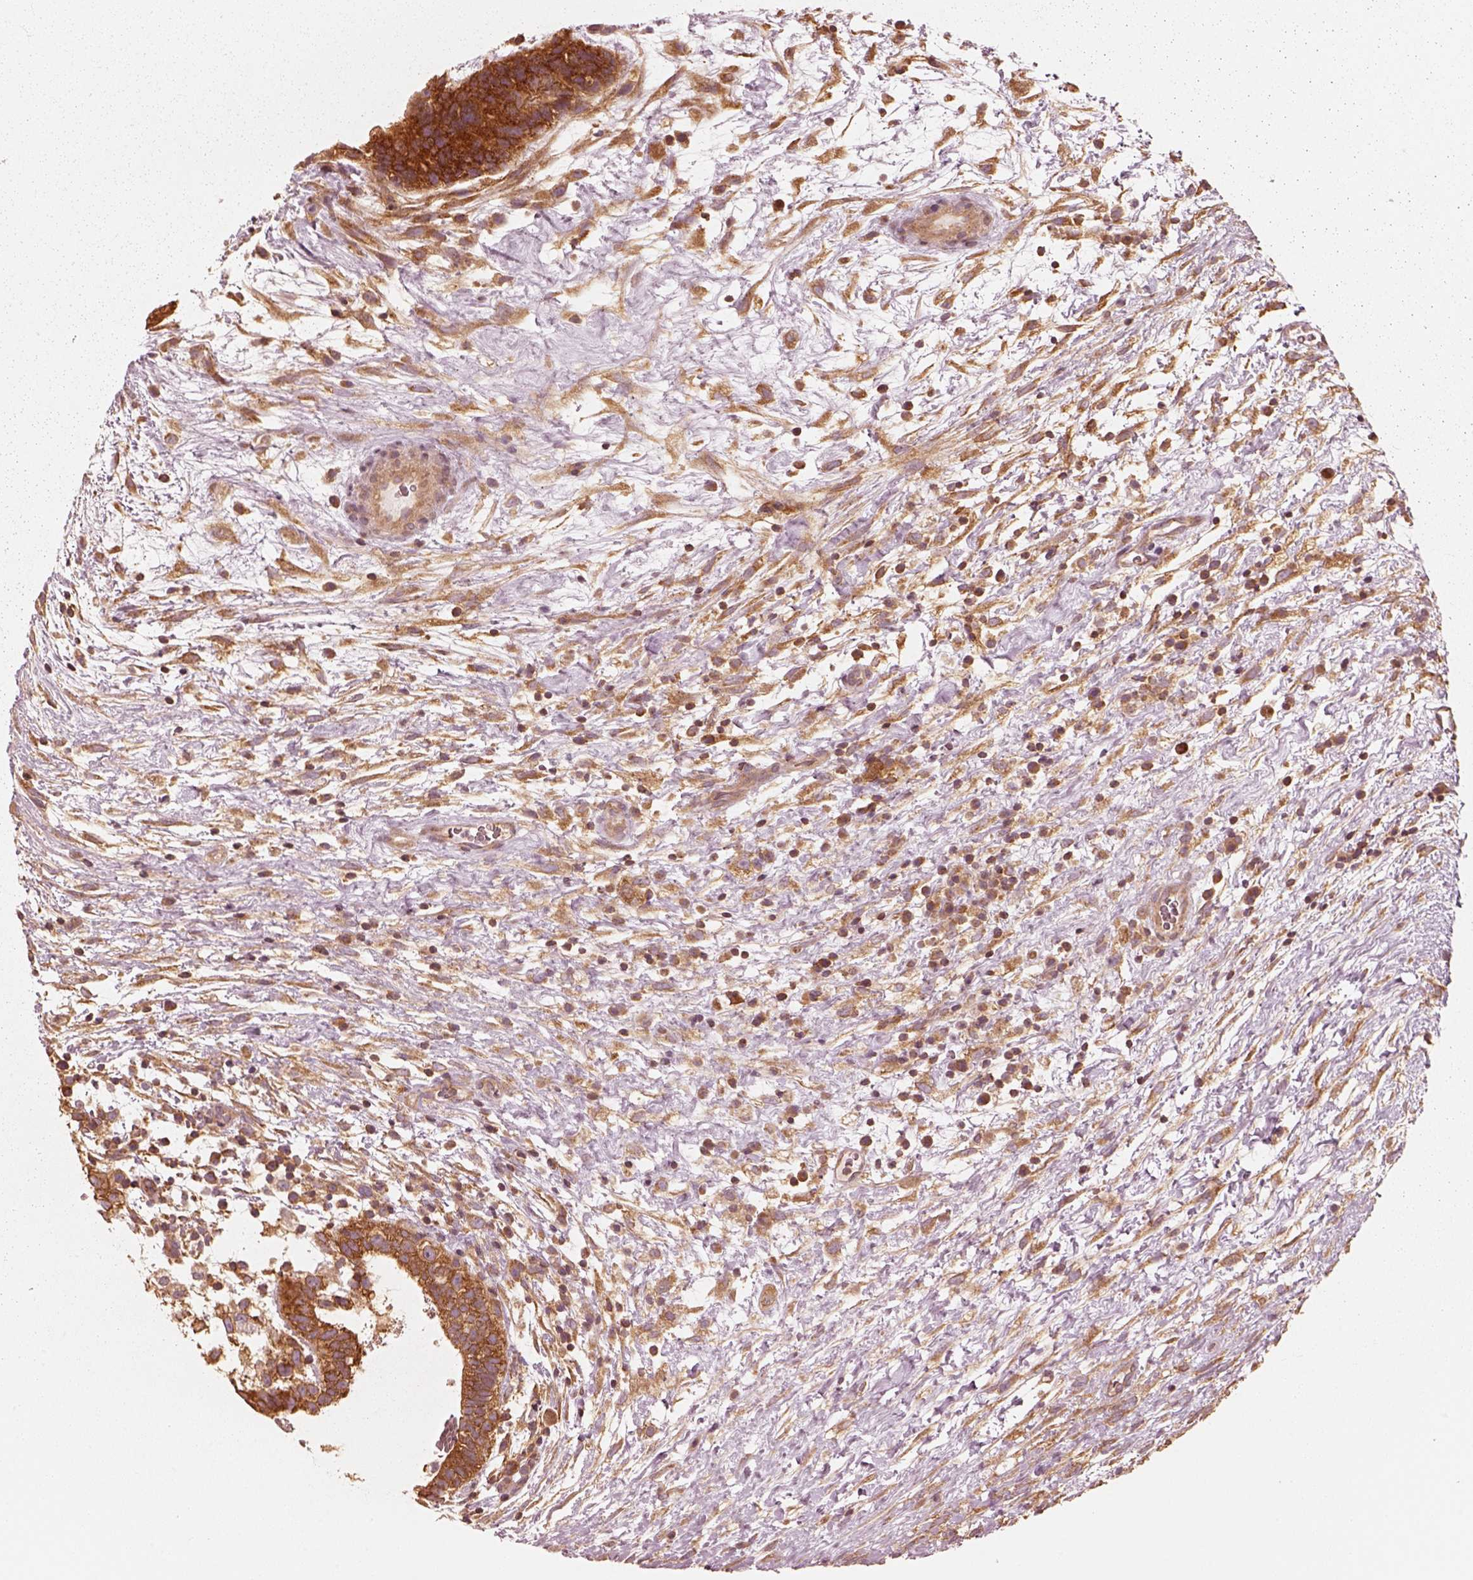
{"staining": {"intensity": "strong", "quantity": ">75%", "location": "cytoplasmic/membranous"}, "tissue": "testis cancer", "cell_type": "Tumor cells", "image_type": "cancer", "snomed": [{"axis": "morphology", "description": "Normal tissue, NOS"}, {"axis": "morphology", "description": "Carcinoma, Embryonal, NOS"}, {"axis": "topography", "description": "Testis"}], "caption": "About >75% of tumor cells in embryonal carcinoma (testis) show strong cytoplasmic/membranous protein positivity as visualized by brown immunohistochemical staining.", "gene": "CNOT2", "patient": {"sex": "male", "age": 32}}